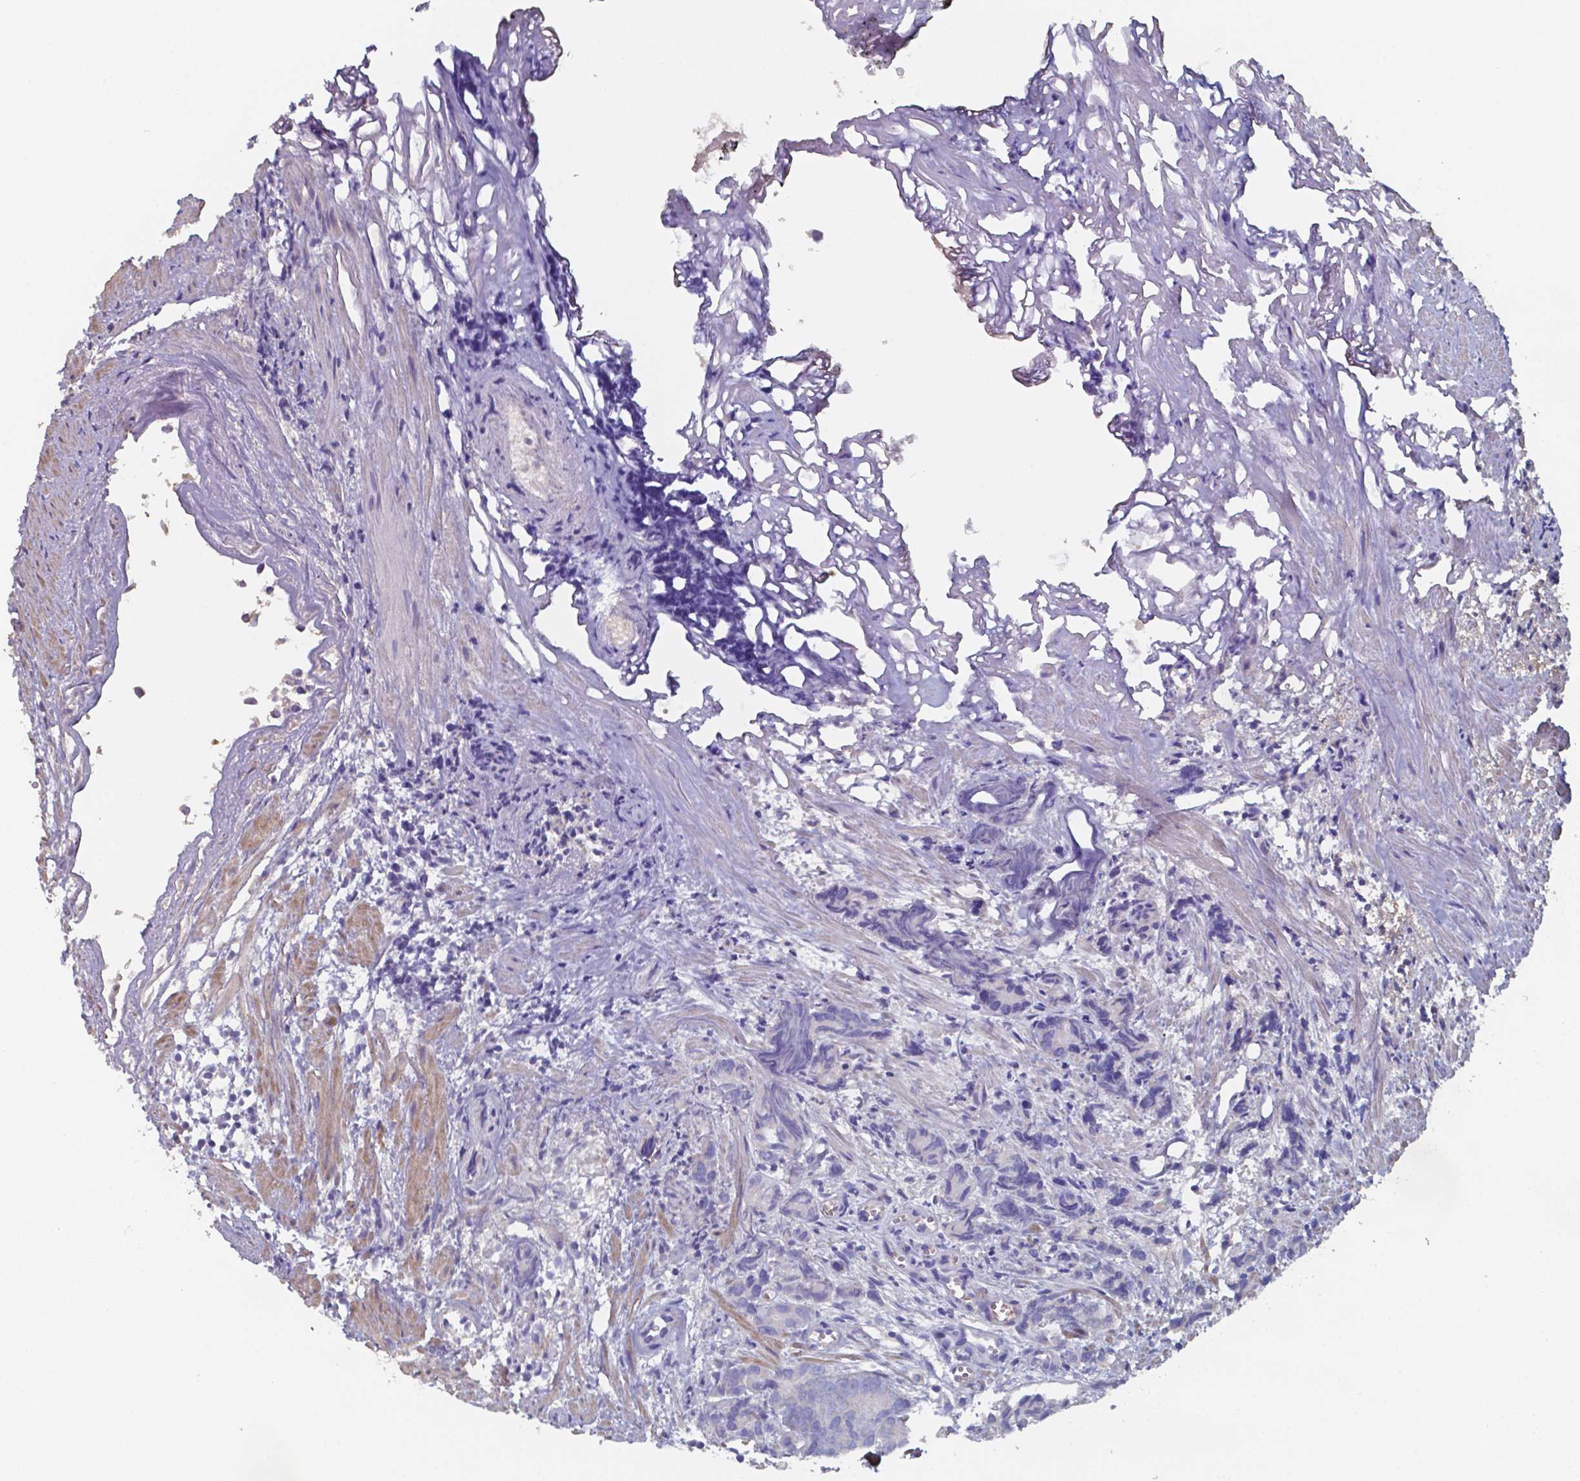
{"staining": {"intensity": "negative", "quantity": "none", "location": "none"}, "tissue": "prostate cancer", "cell_type": "Tumor cells", "image_type": "cancer", "snomed": [{"axis": "morphology", "description": "Adenocarcinoma, High grade"}, {"axis": "topography", "description": "Prostate"}], "caption": "Prostate adenocarcinoma (high-grade) stained for a protein using immunohistochemistry displays no positivity tumor cells.", "gene": "BTBD17", "patient": {"sex": "male", "age": 77}}